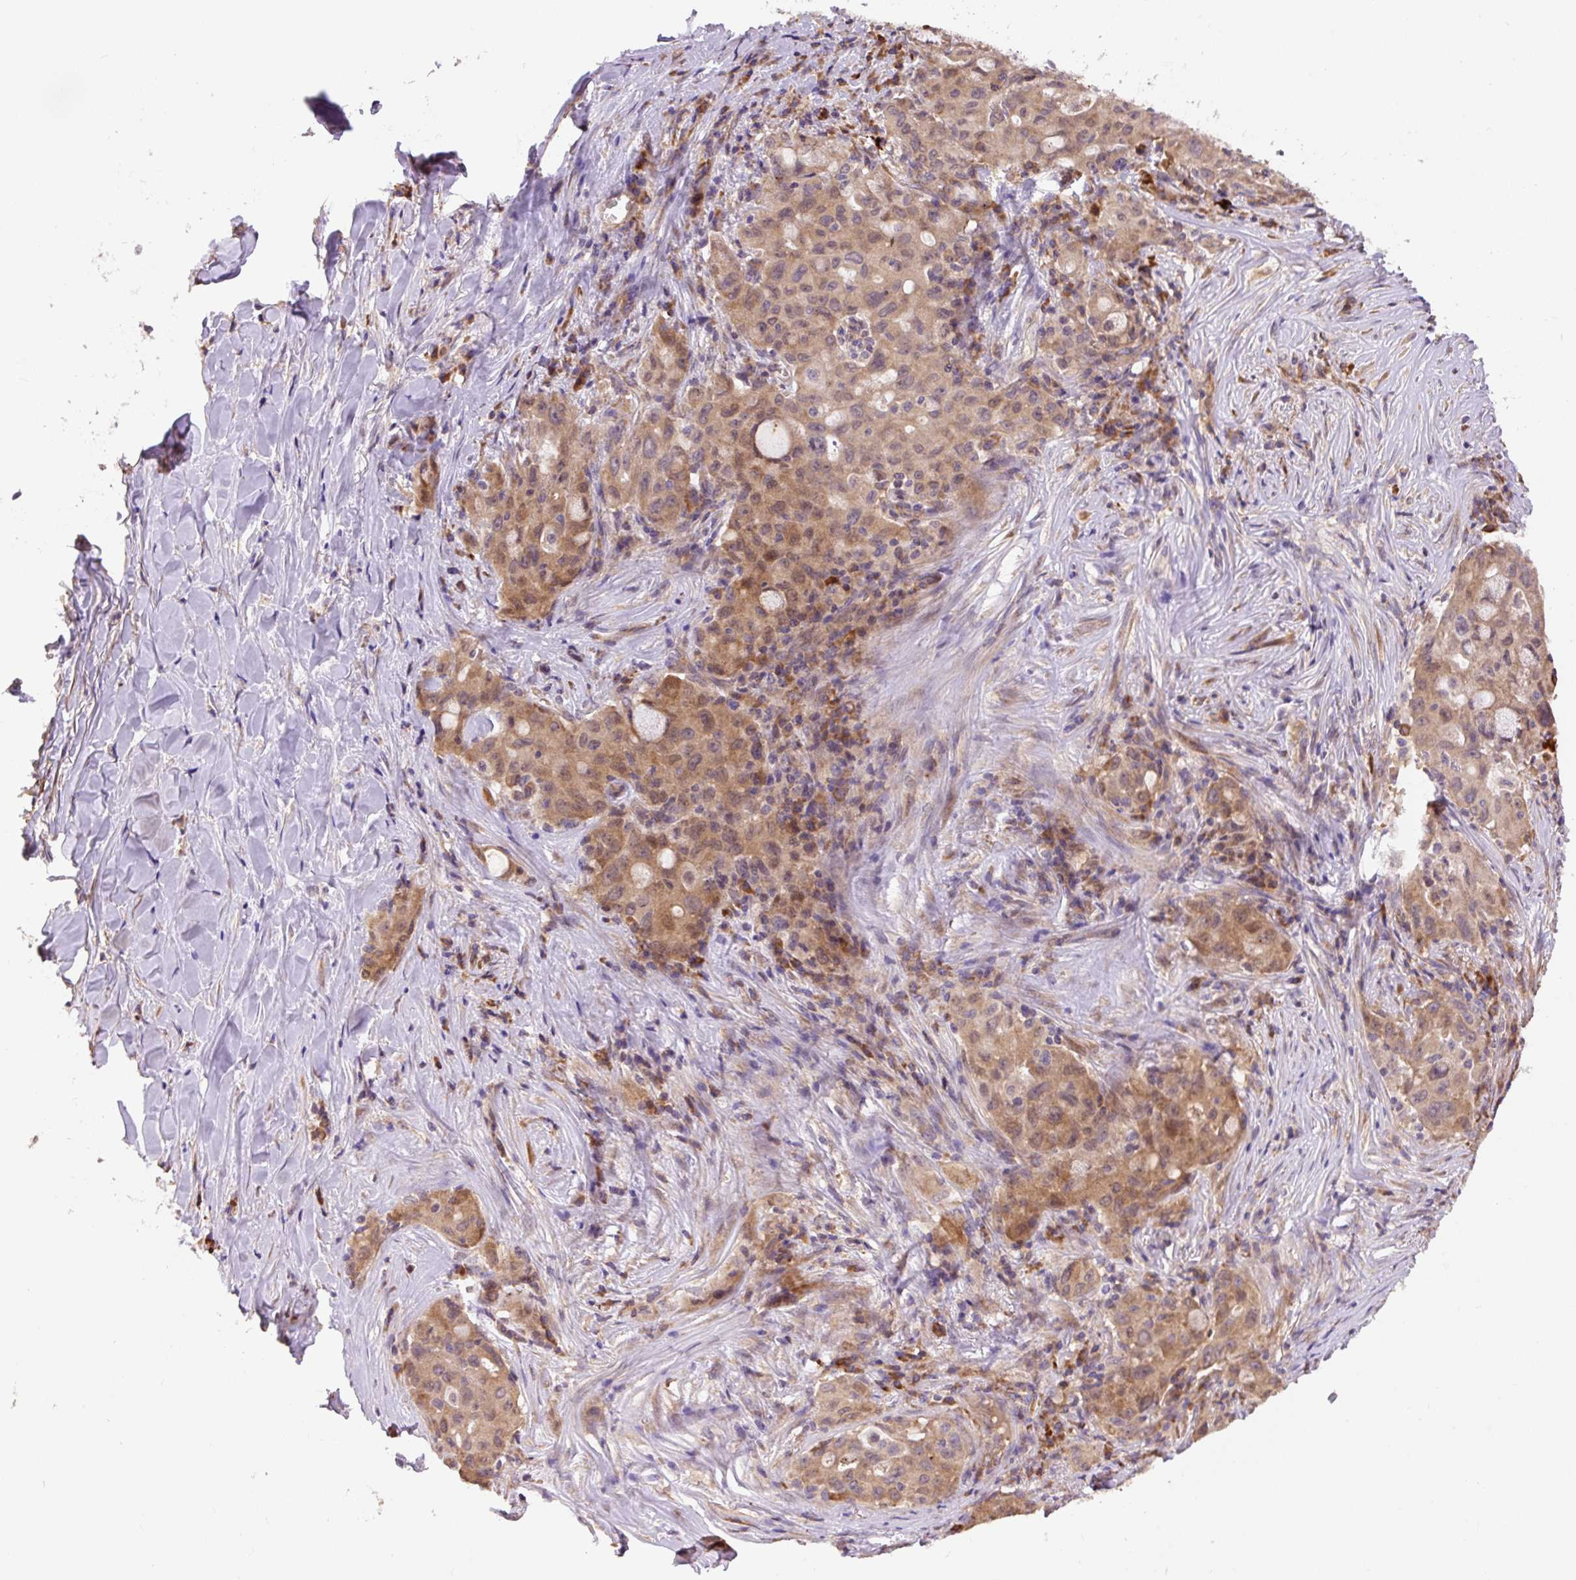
{"staining": {"intensity": "moderate", "quantity": ">75%", "location": "cytoplasmic/membranous"}, "tissue": "lung cancer", "cell_type": "Tumor cells", "image_type": "cancer", "snomed": [{"axis": "morphology", "description": "Adenocarcinoma, NOS"}, {"axis": "topography", "description": "Lung"}], "caption": "Lung cancer (adenocarcinoma) tissue displays moderate cytoplasmic/membranous positivity in about >75% of tumor cells, visualized by immunohistochemistry. Ihc stains the protein of interest in brown and the nuclei are stained blue.", "gene": "PPME1", "patient": {"sex": "female", "age": 44}}